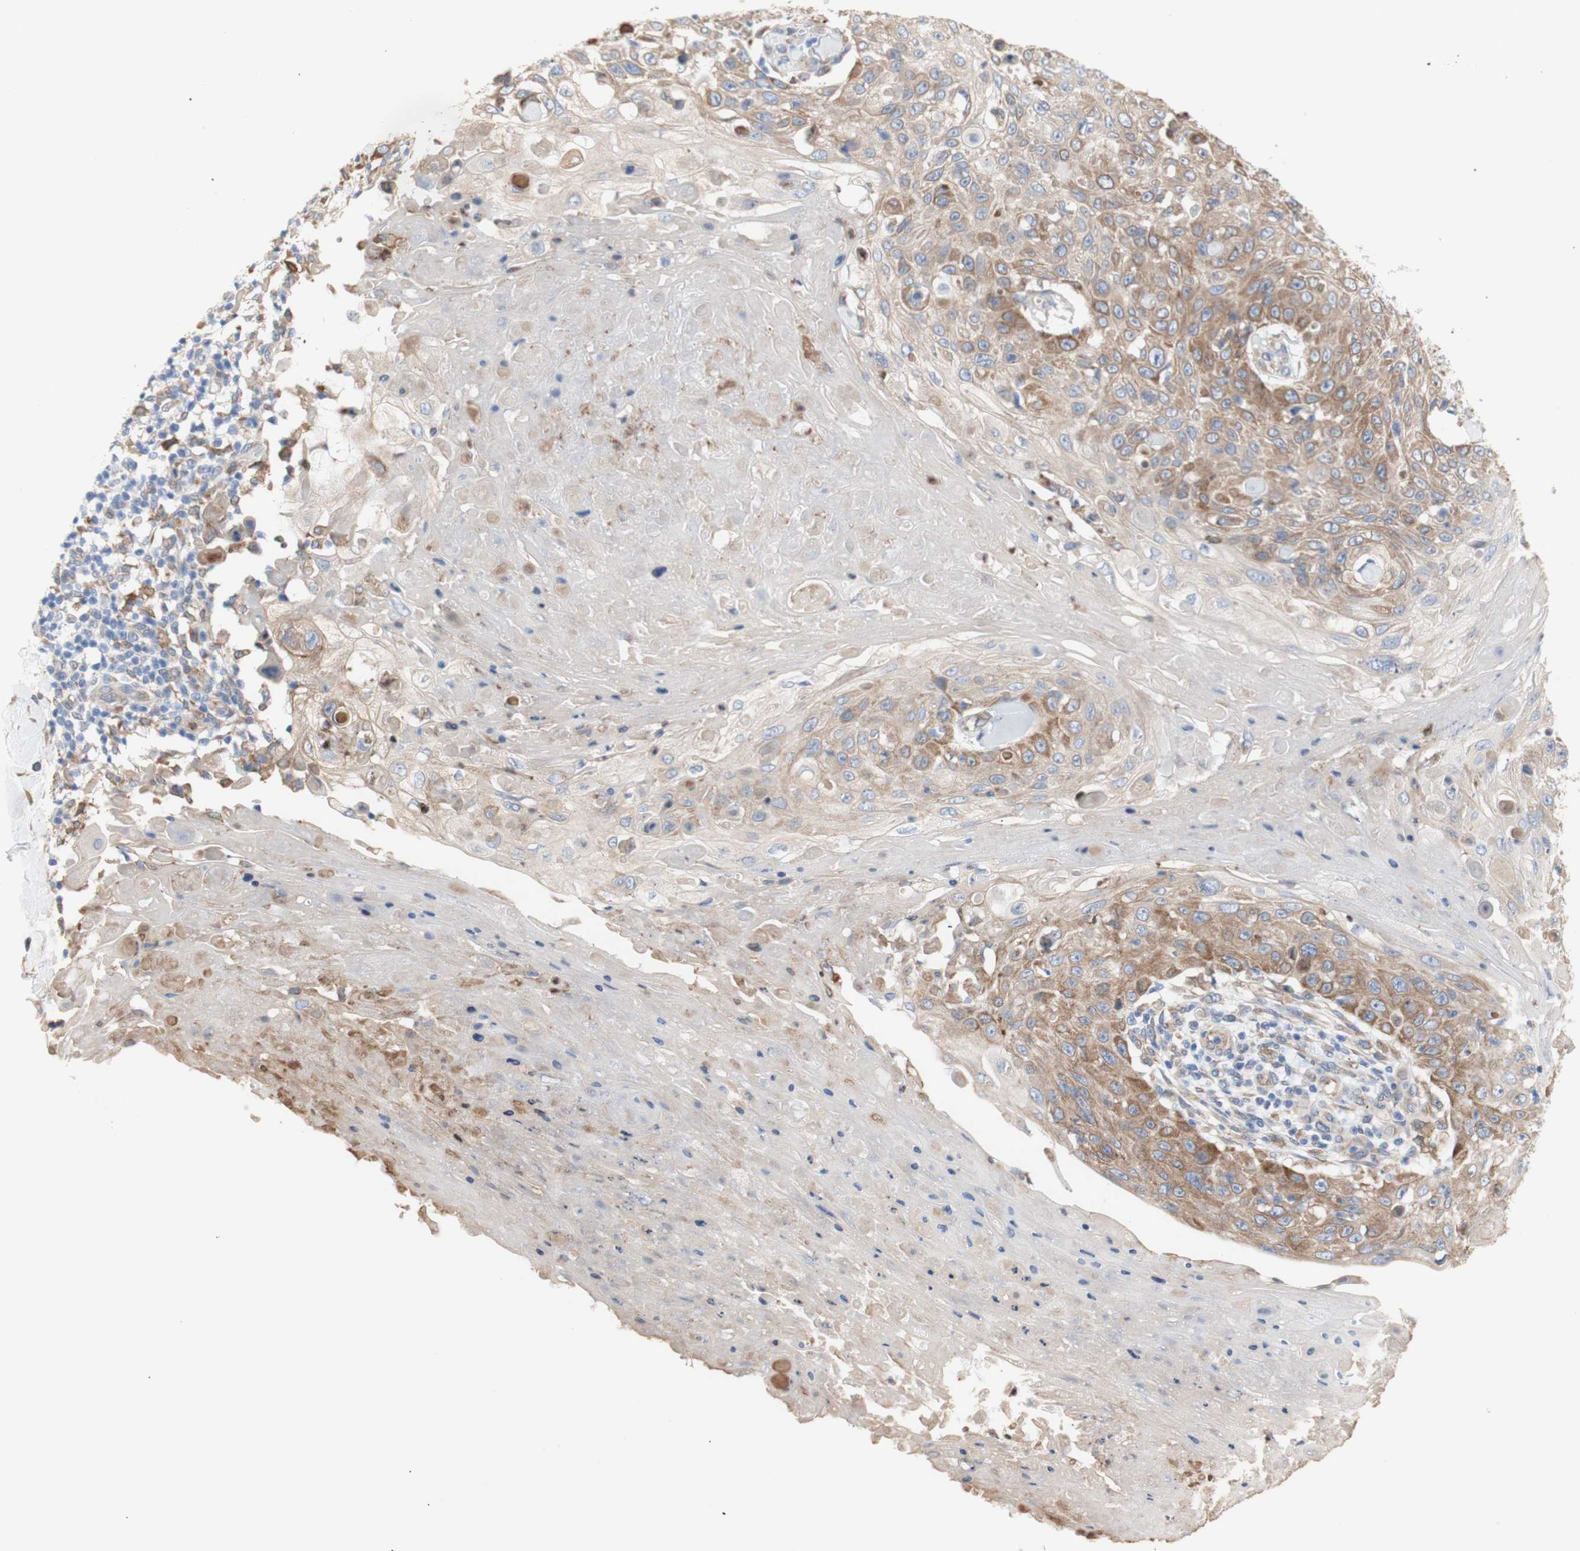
{"staining": {"intensity": "moderate", "quantity": ">75%", "location": "cytoplasmic/membranous"}, "tissue": "skin cancer", "cell_type": "Tumor cells", "image_type": "cancer", "snomed": [{"axis": "morphology", "description": "Squamous cell carcinoma, NOS"}, {"axis": "topography", "description": "Skin"}], "caption": "High-power microscopy captured an IHC micrograph of squamous cell carcinoma (skin), revealing moderate cytoplasmic/membranous expression in about >75% of tumor cells.", "gene": "ERLIN1", "patient": {"sex": "male", "age": 86}}